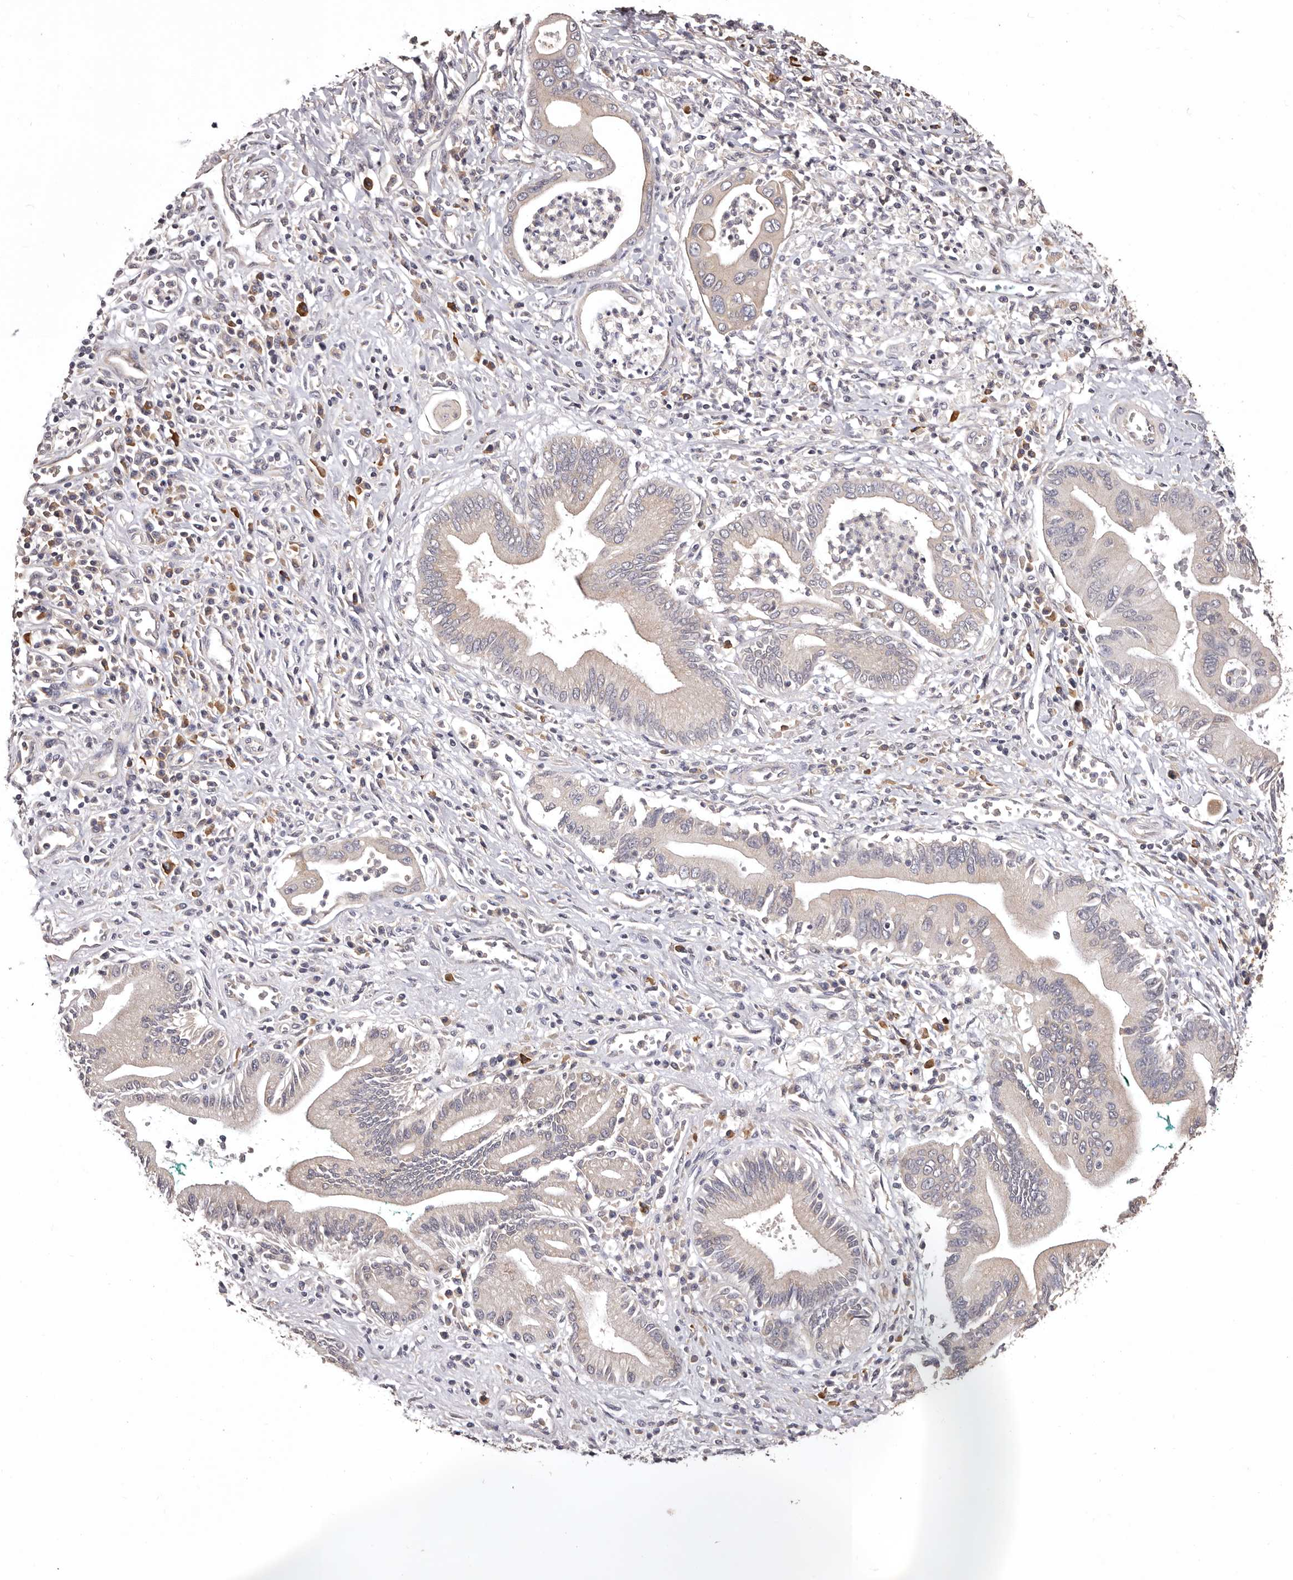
{"staining": {"intensity": "negative", "quantity": "none", "location": "none"}, "tissue": "pancreatic cancer", "cell_type": "Tumor cells", "image_type": "cancer", "snomed": [{"axis": "morphology", "description": "Adenocarcinoma, NOS"}, {"axis": "topography", "description": "Pancreas"}], "caption": "DAB immunohistochemical staining of pancreatic cancer (adenocarcinoma) shows no significant expression in tumor cells.", "gene": "ETNK1", "patient": {"sex": "male", "age": 78}}